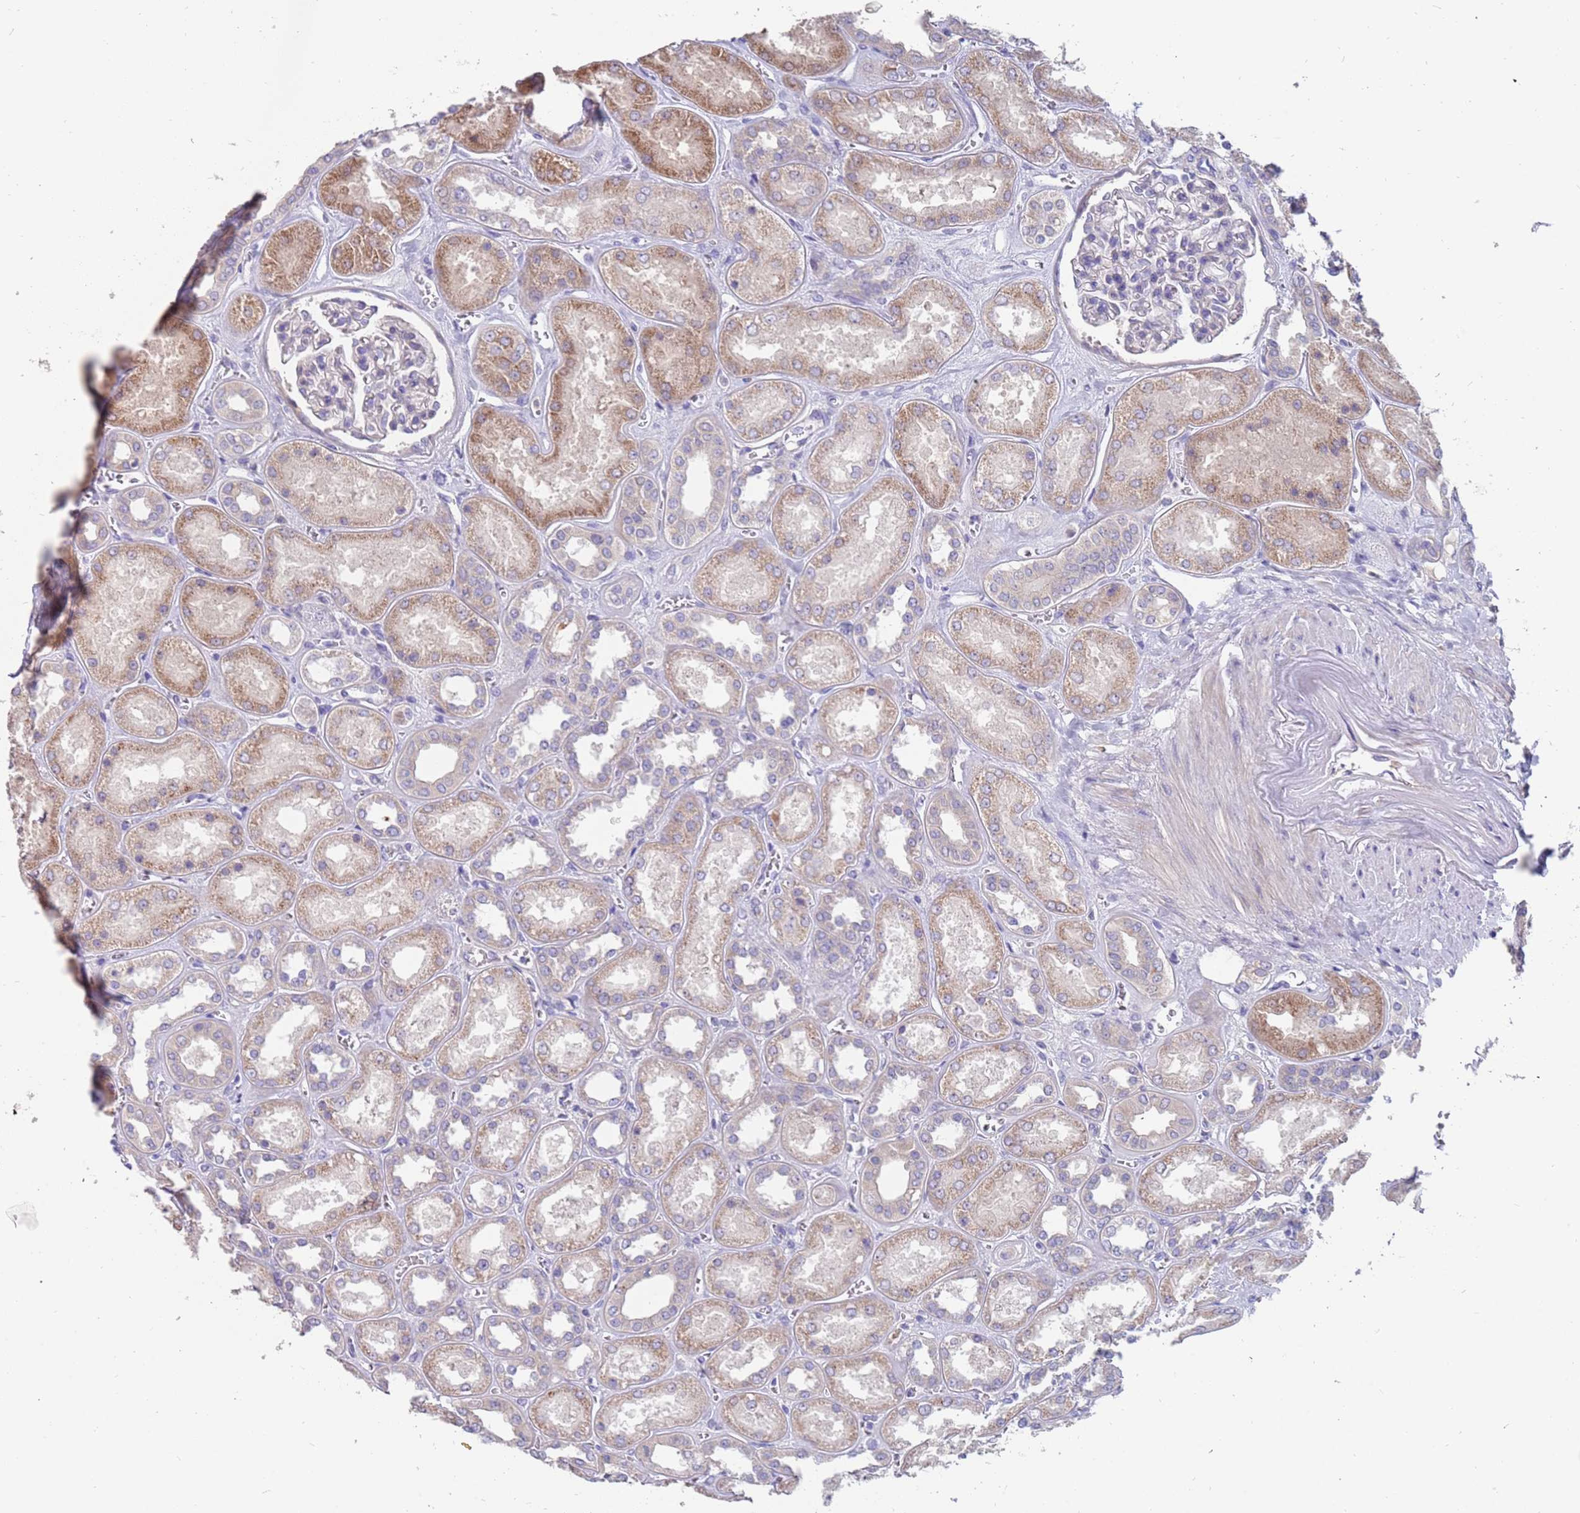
{"staining": {"intensity": "negative", "quantity": "none", "location": "none"}, "tissue": "kidney", "cell_type": "Cells in glomeruli", "image_type": "normal", "snomed": [{"axis": "morphology", "description": "Normal tissue, NOS"}, {"axis": "morphology", "description": "Adenocarcinoma, NOS"}, {"axis": "topography", "description": "Kidney"}], "caption": "Histopathology image shows no significant protein expression in cells in glomeruli of normal kidney. (DAB immunohistochemistry (IHC) with hematoxylin counter stain).", "gene": "ZNF746", "patient": {"sex": "female", "age": 68}}